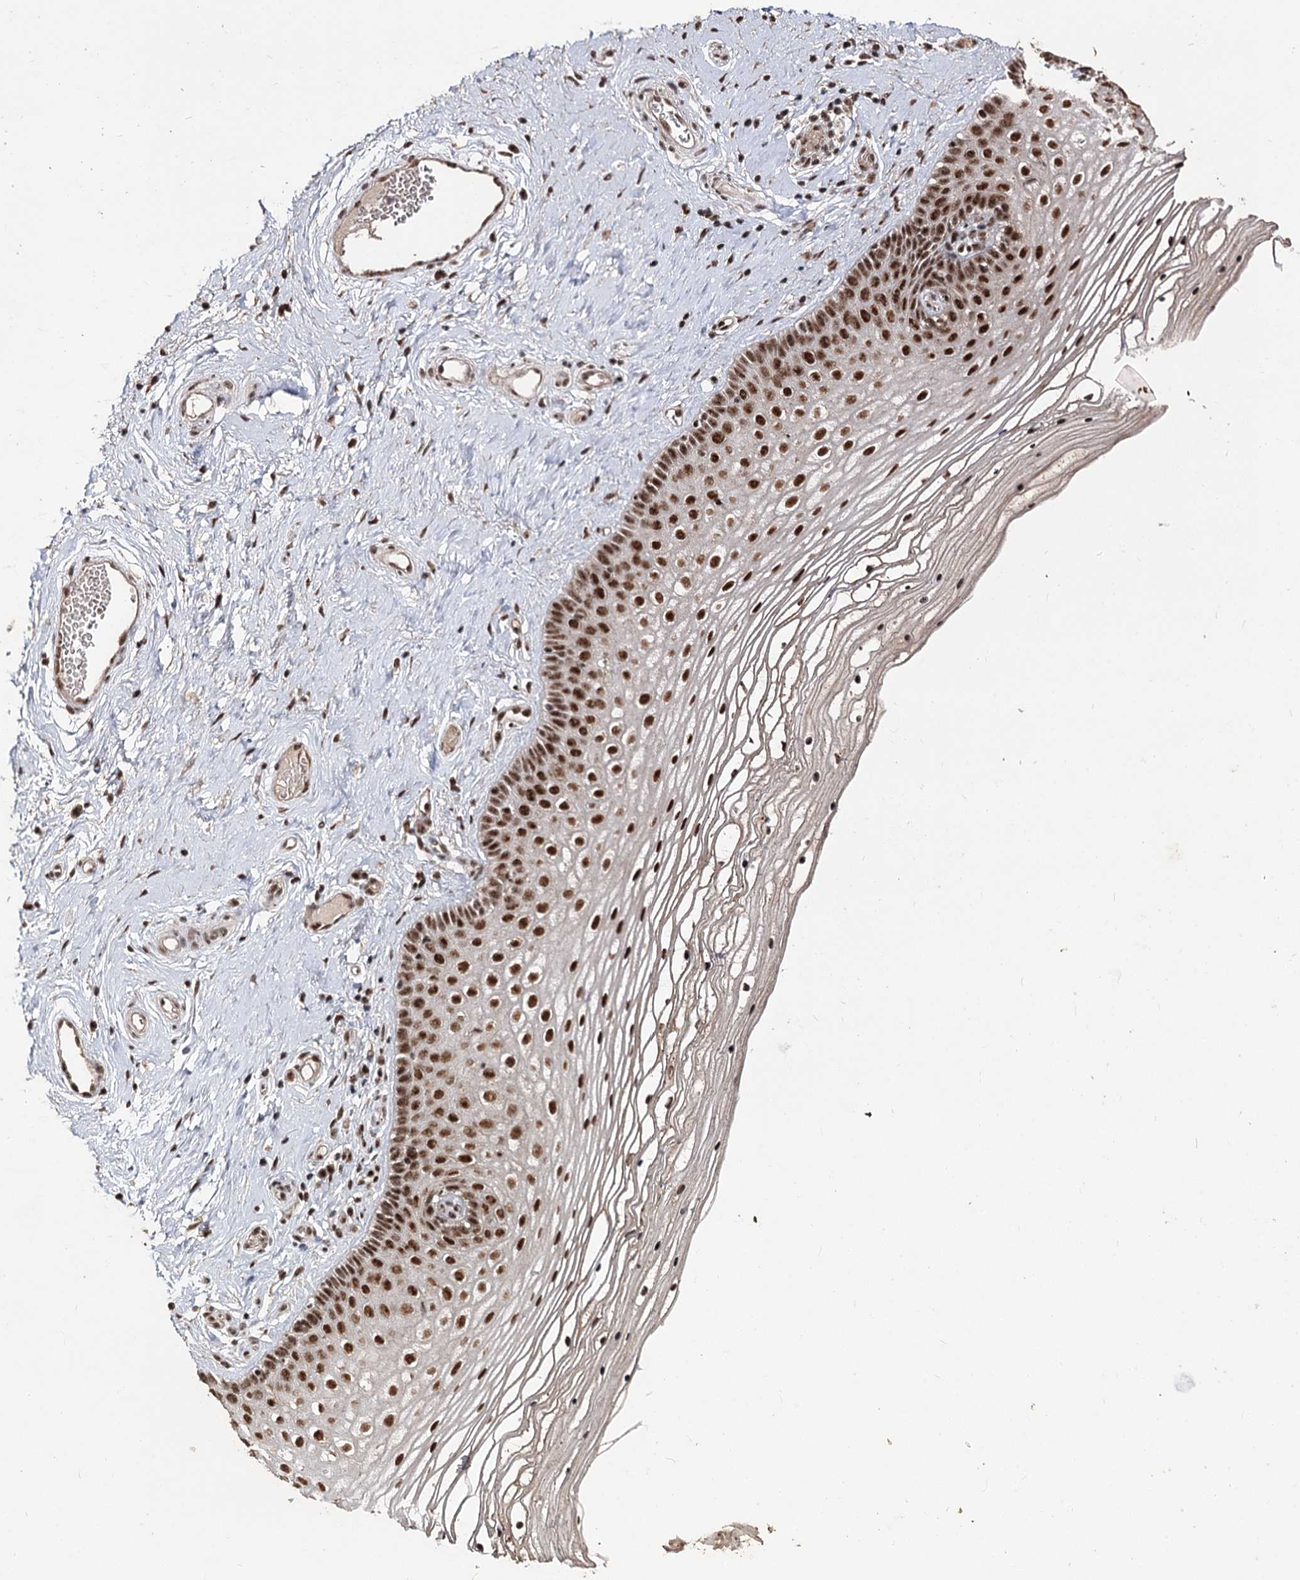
{"staining": {"intensity": "strong", "quantity": ">75%", "location": "nuclear"}, "tissue": "vagina", "cell_type": "Squamous epithelial cells", "image_type": "normal", "snomed": [{"axis": "morphology", "description": "Normal tissue, NOS"}, {"axis": "topography", "description": "Vagina"}], "caption": "Immunohistochemical staining of unremarkable human vagina displays >75% levels of strong nuclear protein positivity in approximately >75% of squamous epithelial cells. (DAB IHC, brown staining for protein, blue staining for nuclei).", "gene": "U2SURP", "patient": {"sex": "female", "age": 46}}